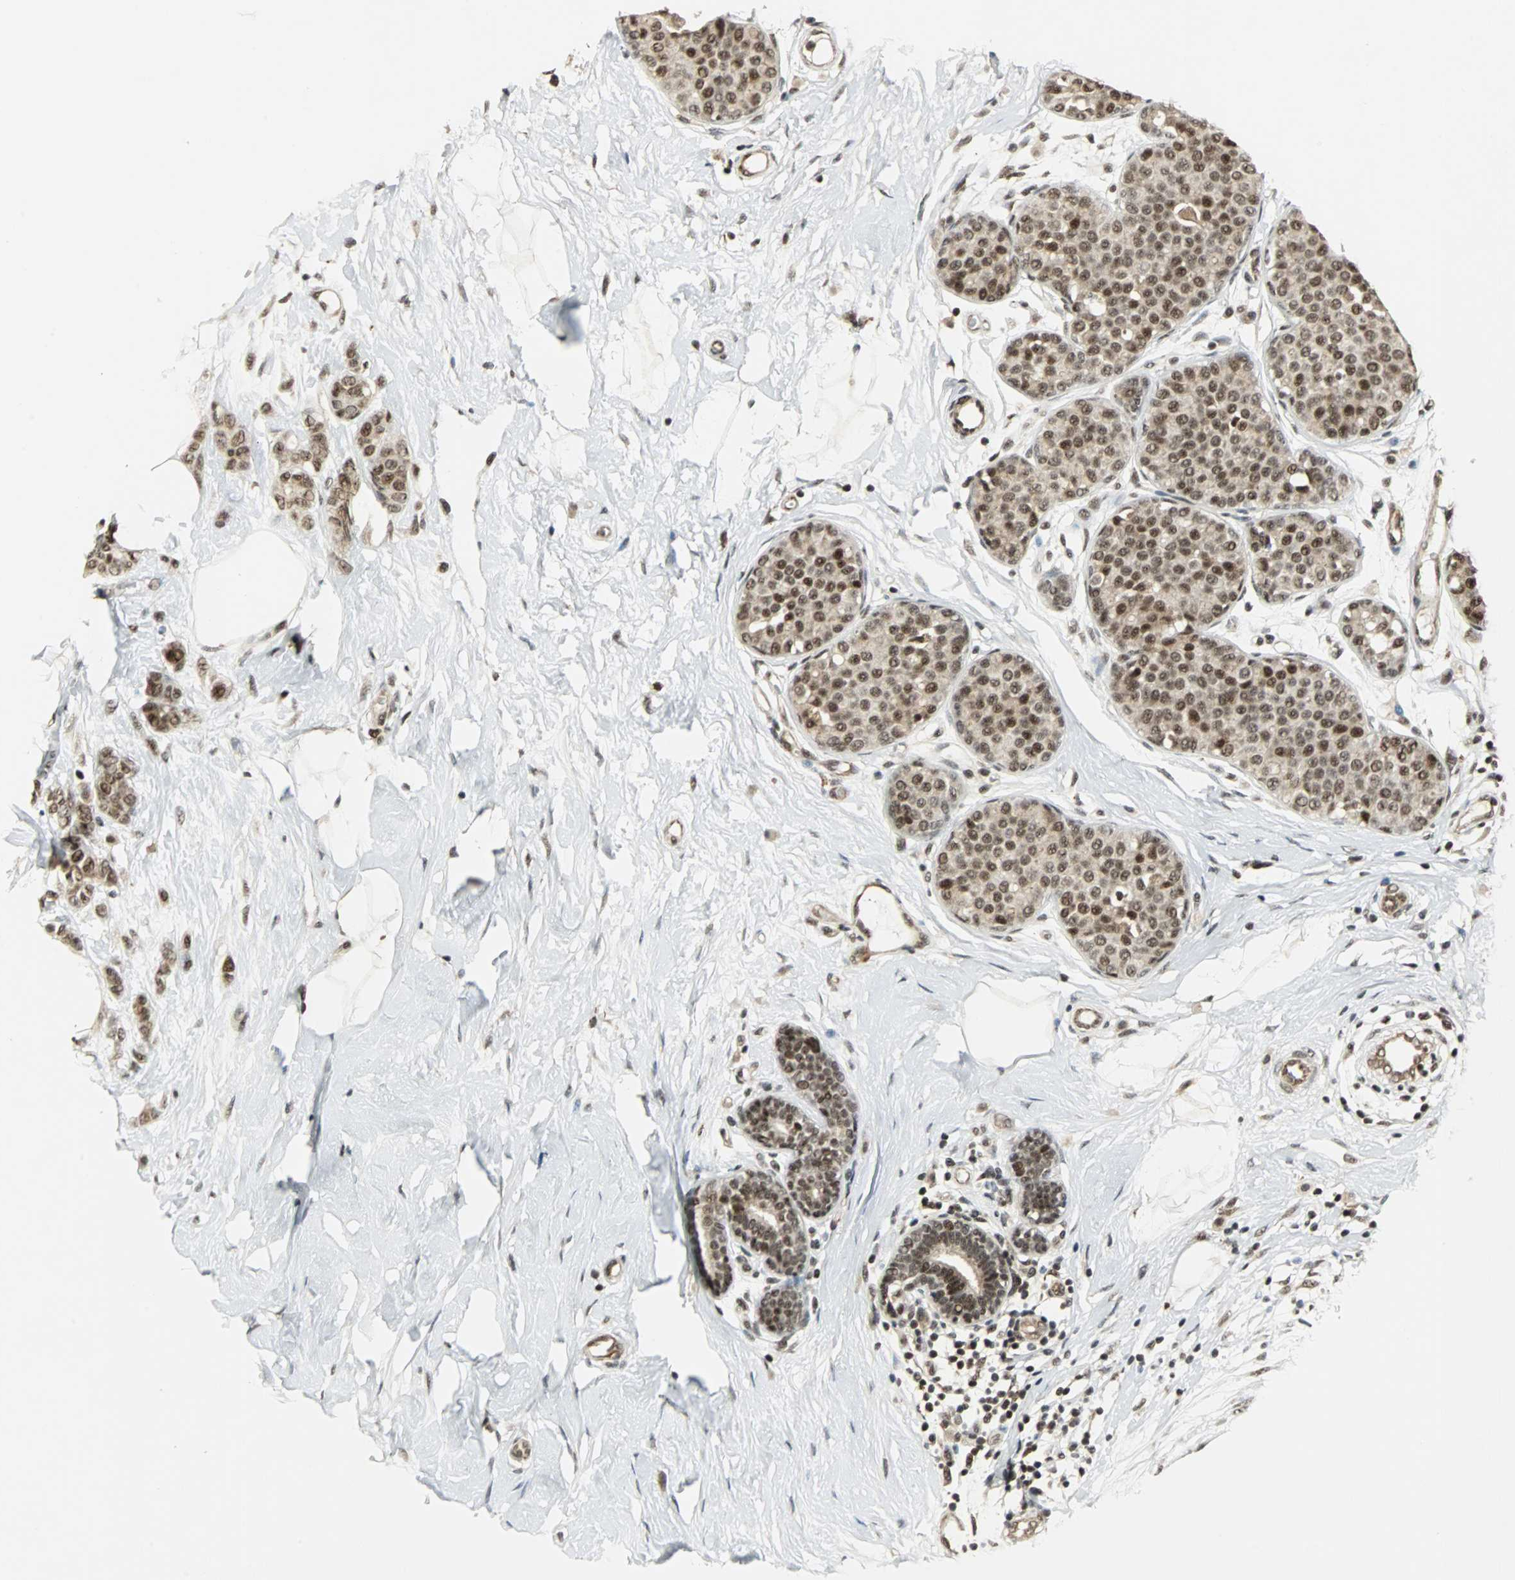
{"staining": {"intensity": "strong", "quantity": ">75%", "location": "nuclear"}, "tissue": "breast cancer", "cell_type": "Tumor cells", "image_type": "cancer", "snomed": [{"axis": "morphology", "description": "Lobular carcinoma, in situ"}, {"axis": "morphology", "description": "Lobular carcinoma"}, {"axis": "topography", "description": "Breast"}], "caption": "An image showing strong nuclear positivity in approximately >75% of tumor cells in breast cancer (lobular carcinoma in situ), as visualized by brown immunohistochemical staining.", "gene": "MED4", "patient": {"sex": "female", "age": 41}}